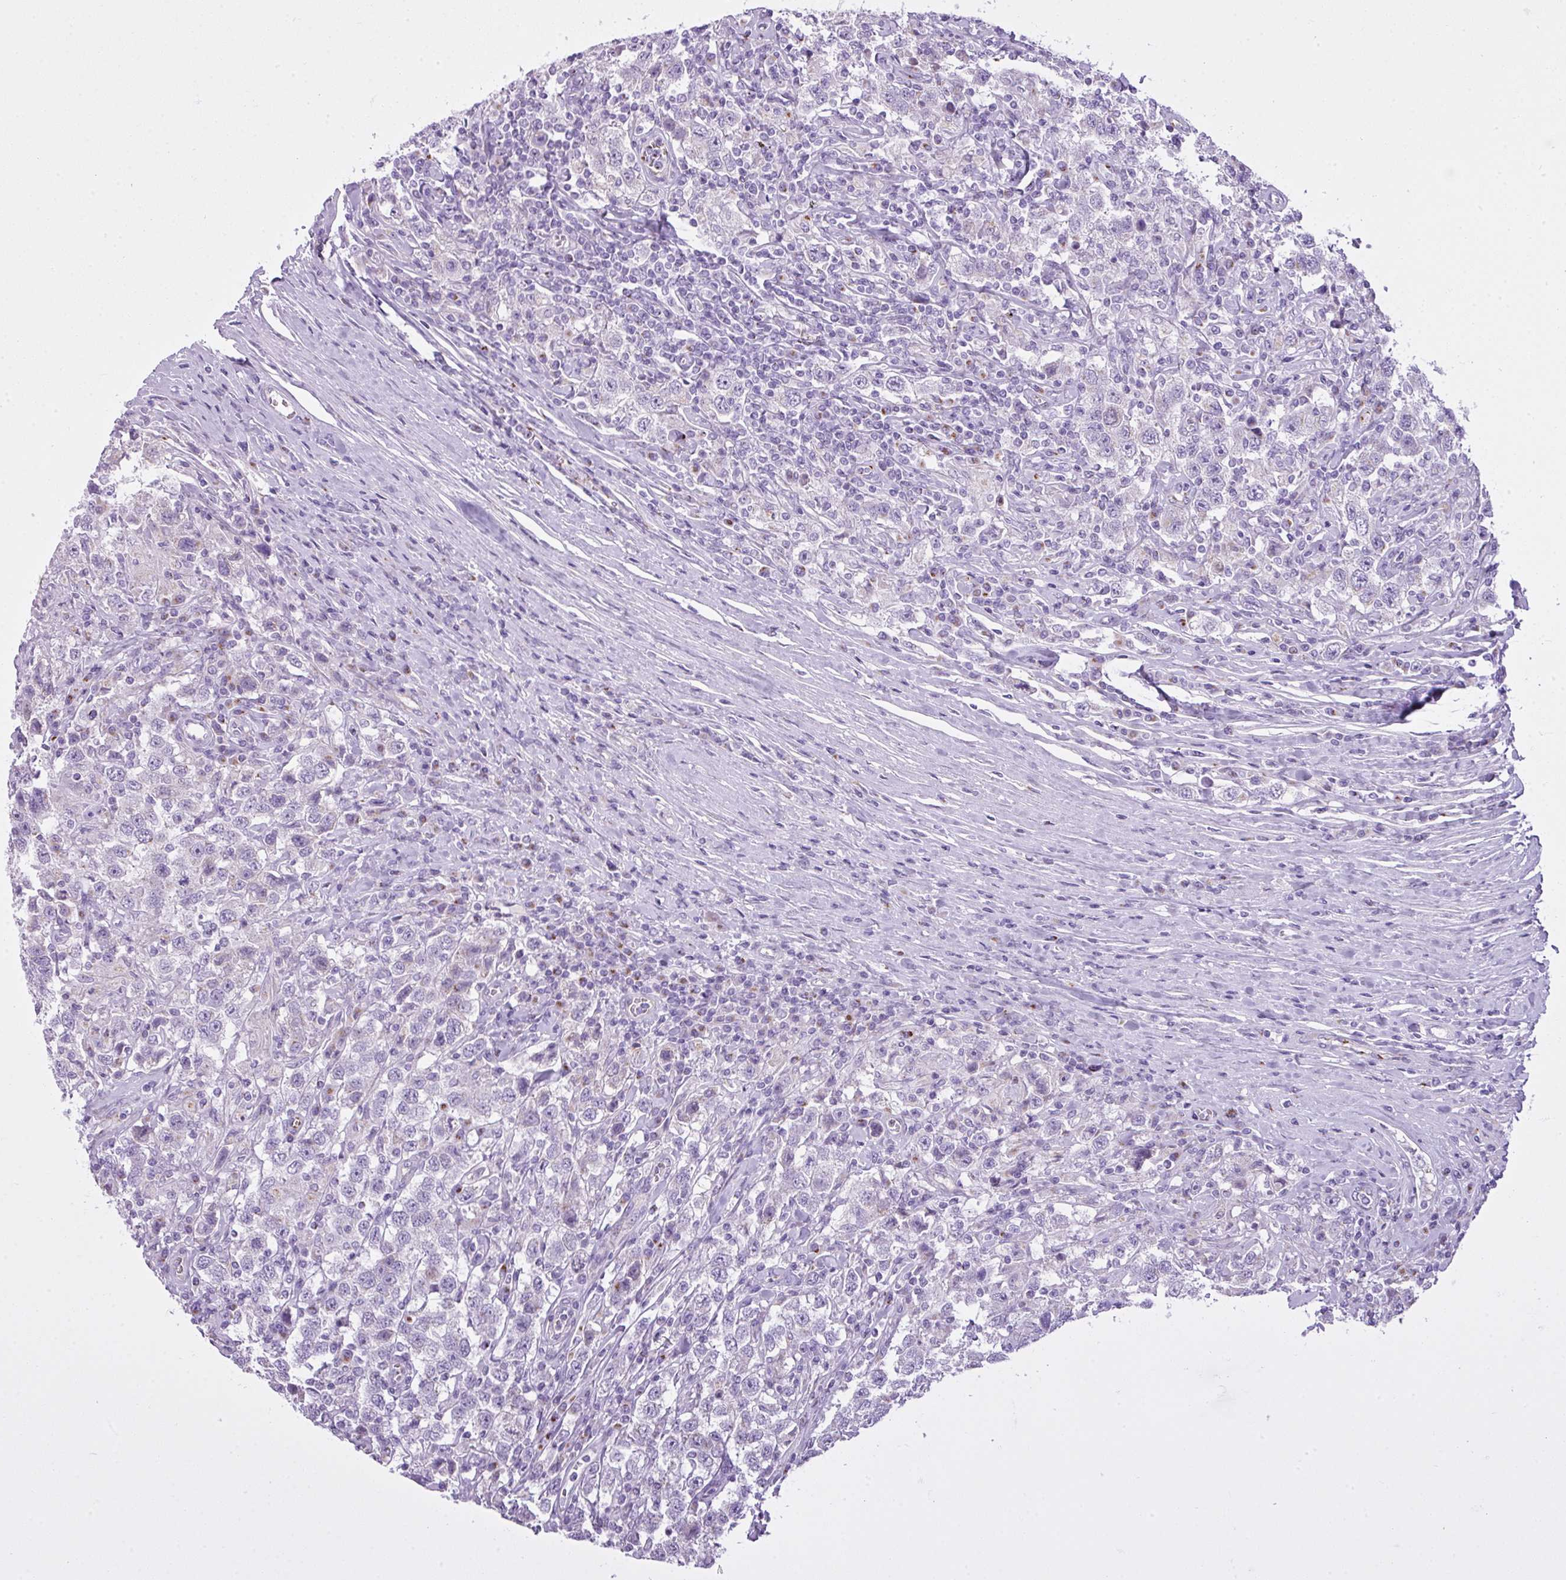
{"staining": {"intensity": "negative", "quantity": "none", "location": "none"}, "tissue": "testis cancer", "cell_type": "Tumor cells", "image_type": "cancer", "snomed": [{"axis": "morphology", "description": "Seminoma, NOS"}, {"axis": "topography", "description": "Testis"}], "caption": "Tumor cells are negative for protein expression in human testis cancer. The staining was performed using DAB to visualize the protein expression in brown, while the nuclei were stained in blue with hematoxylin (Magnification: 20x).", "gene": "FAM43A", "patient": {"sex": "male", "age": 41}}